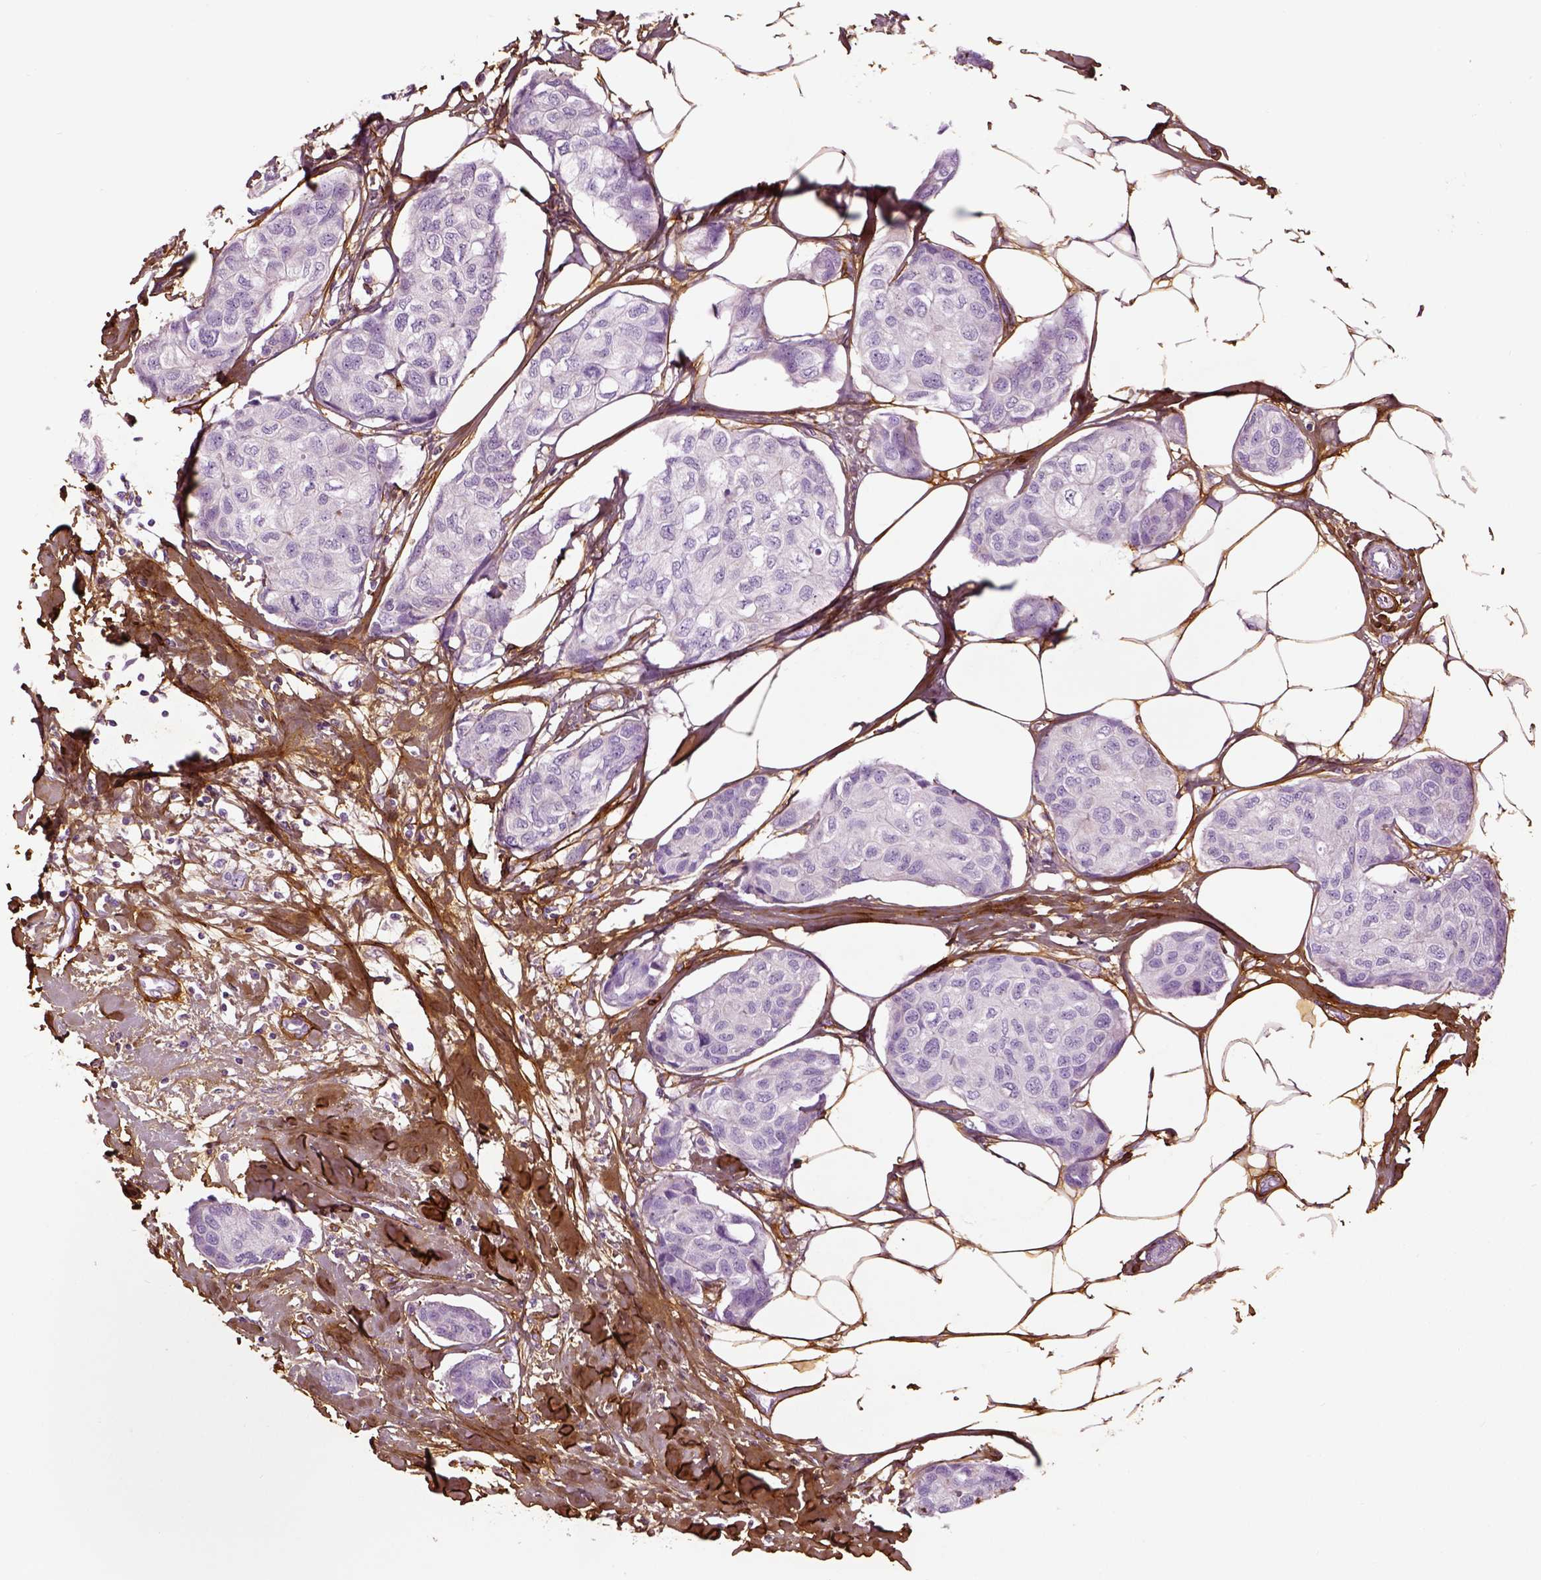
{"staining": {"intensity": "negative", "quantity": "none", "location": "none"}, "tissue": "breast cancer", "cell_type": "Tumor cells", "image_type": "cancer", "snomed": [{"axis": "morphology", "description": "Duct carcinoma"}, {"axis": "topography", "description": "Breast"}], "caption": "This is a micrograph of immunohistochemistry (IHC) staining of breast cancer (invasive ductal carcinoma), which shows no expression in tumor cells.", "gene": "COL6A2", "patient": {"sex": "female", "age": 80}}